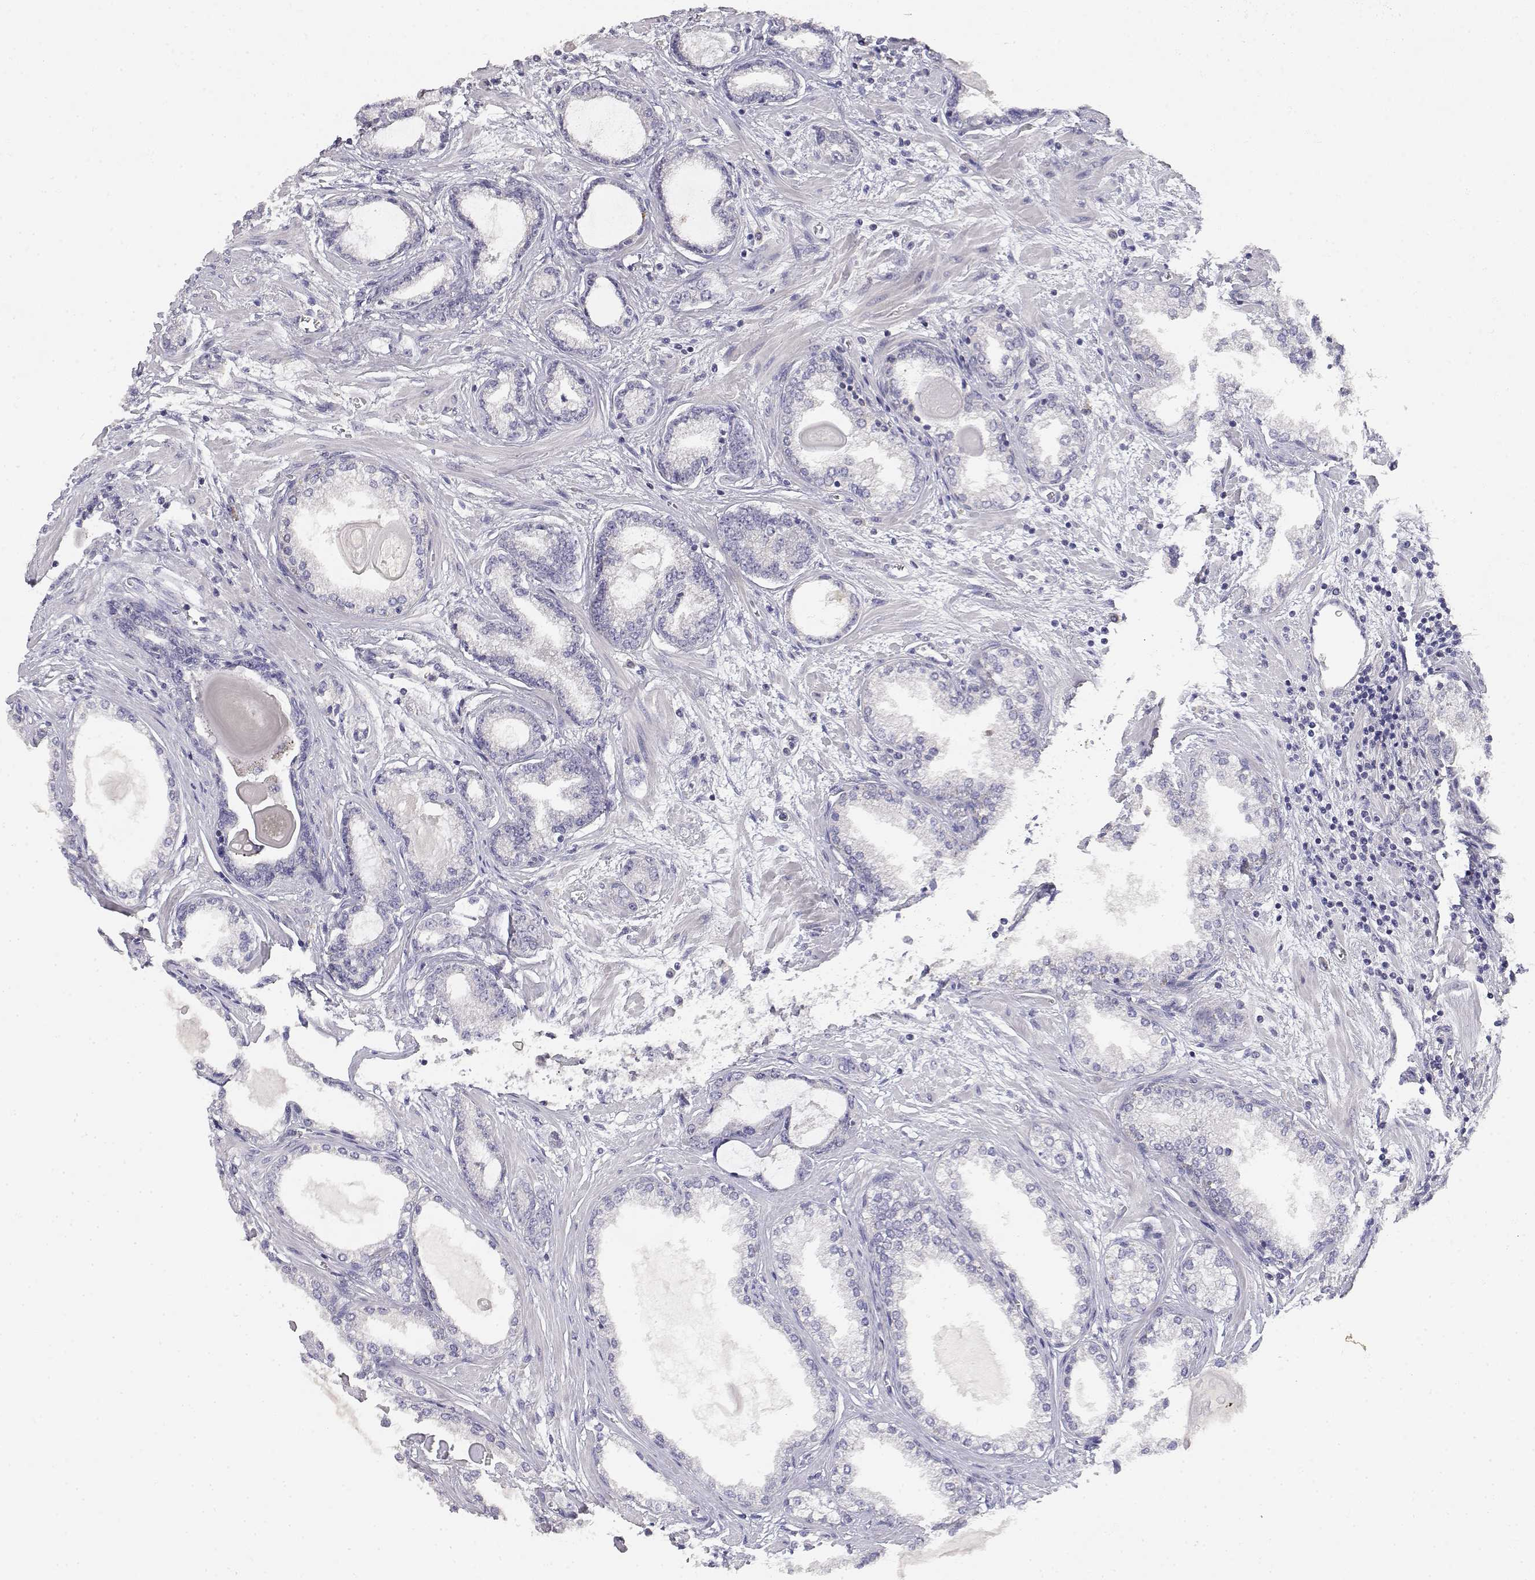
{"staining": {"intensity": "negative", "quantity": "none", "location": "none"}, "tissue": "prostate cancer", "cell_type": "Tumor cells", "image_type": "cancer", "snomed": [{"axis": "morphology", "description": "Normal tissue, NOS"}, {"axis": "morphology", "description": "Adenocarcinoma, High grade"}, {"axis": "topography", "description": "Prostate"}], "caption": "A photomicrograph of adenocarcinoma (high-grade) (prostate) stained for a protein exhibits no brown staining in tumor cells. (DAB immunohistochemistry, high magnification).", "gene": "ADA", "patient": {"sex": "male", "age": 83}}